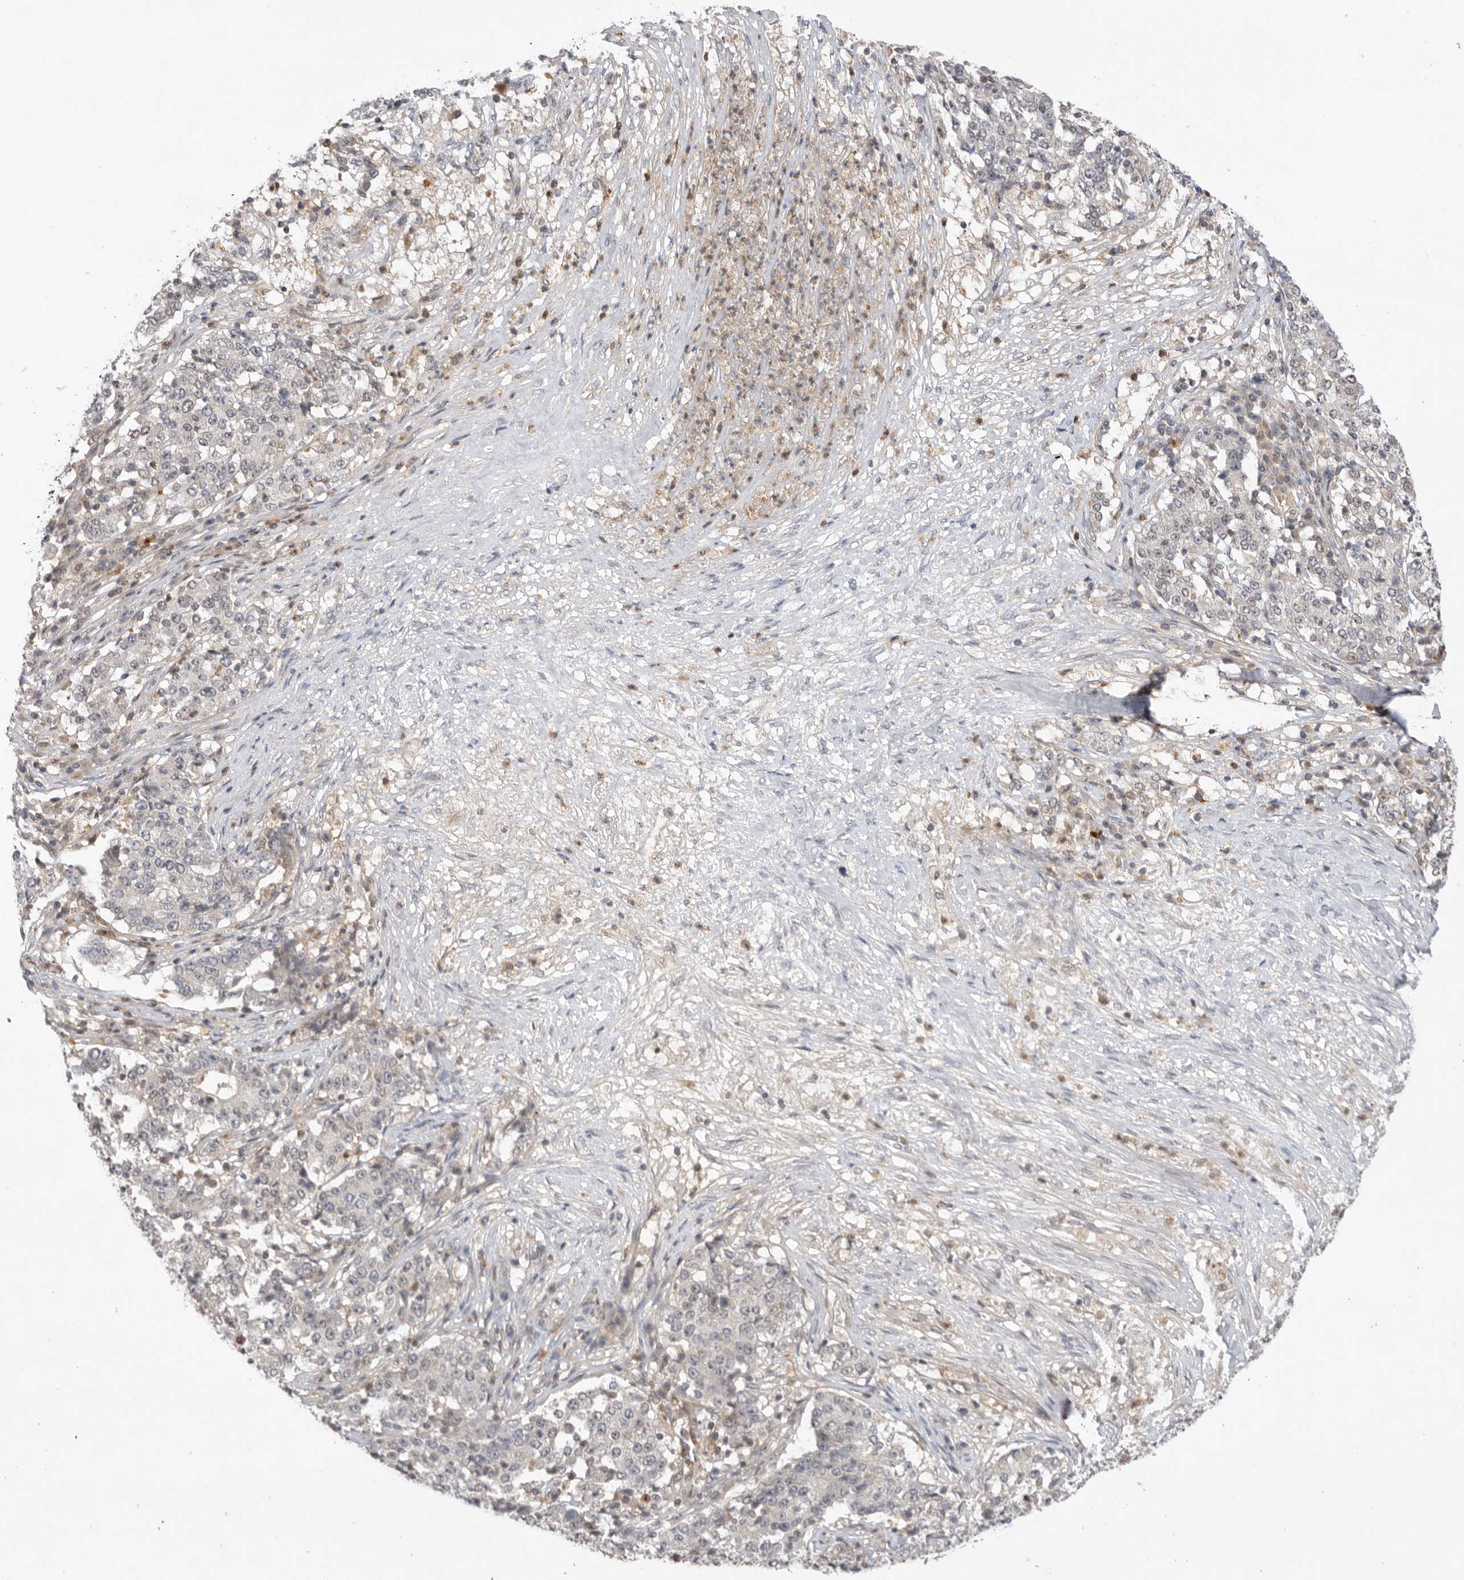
{"staining": {"intensity": "negative", "quantity": "none", "location": "none"}, "tissue": "stomach cancer", "cell_type": "Tumor cells", "image_type": "cancer", "snomed": [{"axis": "morphology", "description": "Adenocarcinoma, NOS"}, {"axis": "topography", "description": "Stomach"}], "caption": "Immunohistochemistry (IHC) of stomach cancer shows no positivity in tumor cells. (Brightfield microscopy of DAB immunohistochemistry at high magnification).", "gene": "DCAF8", "patient": {"sex": "male", "age": 59}}